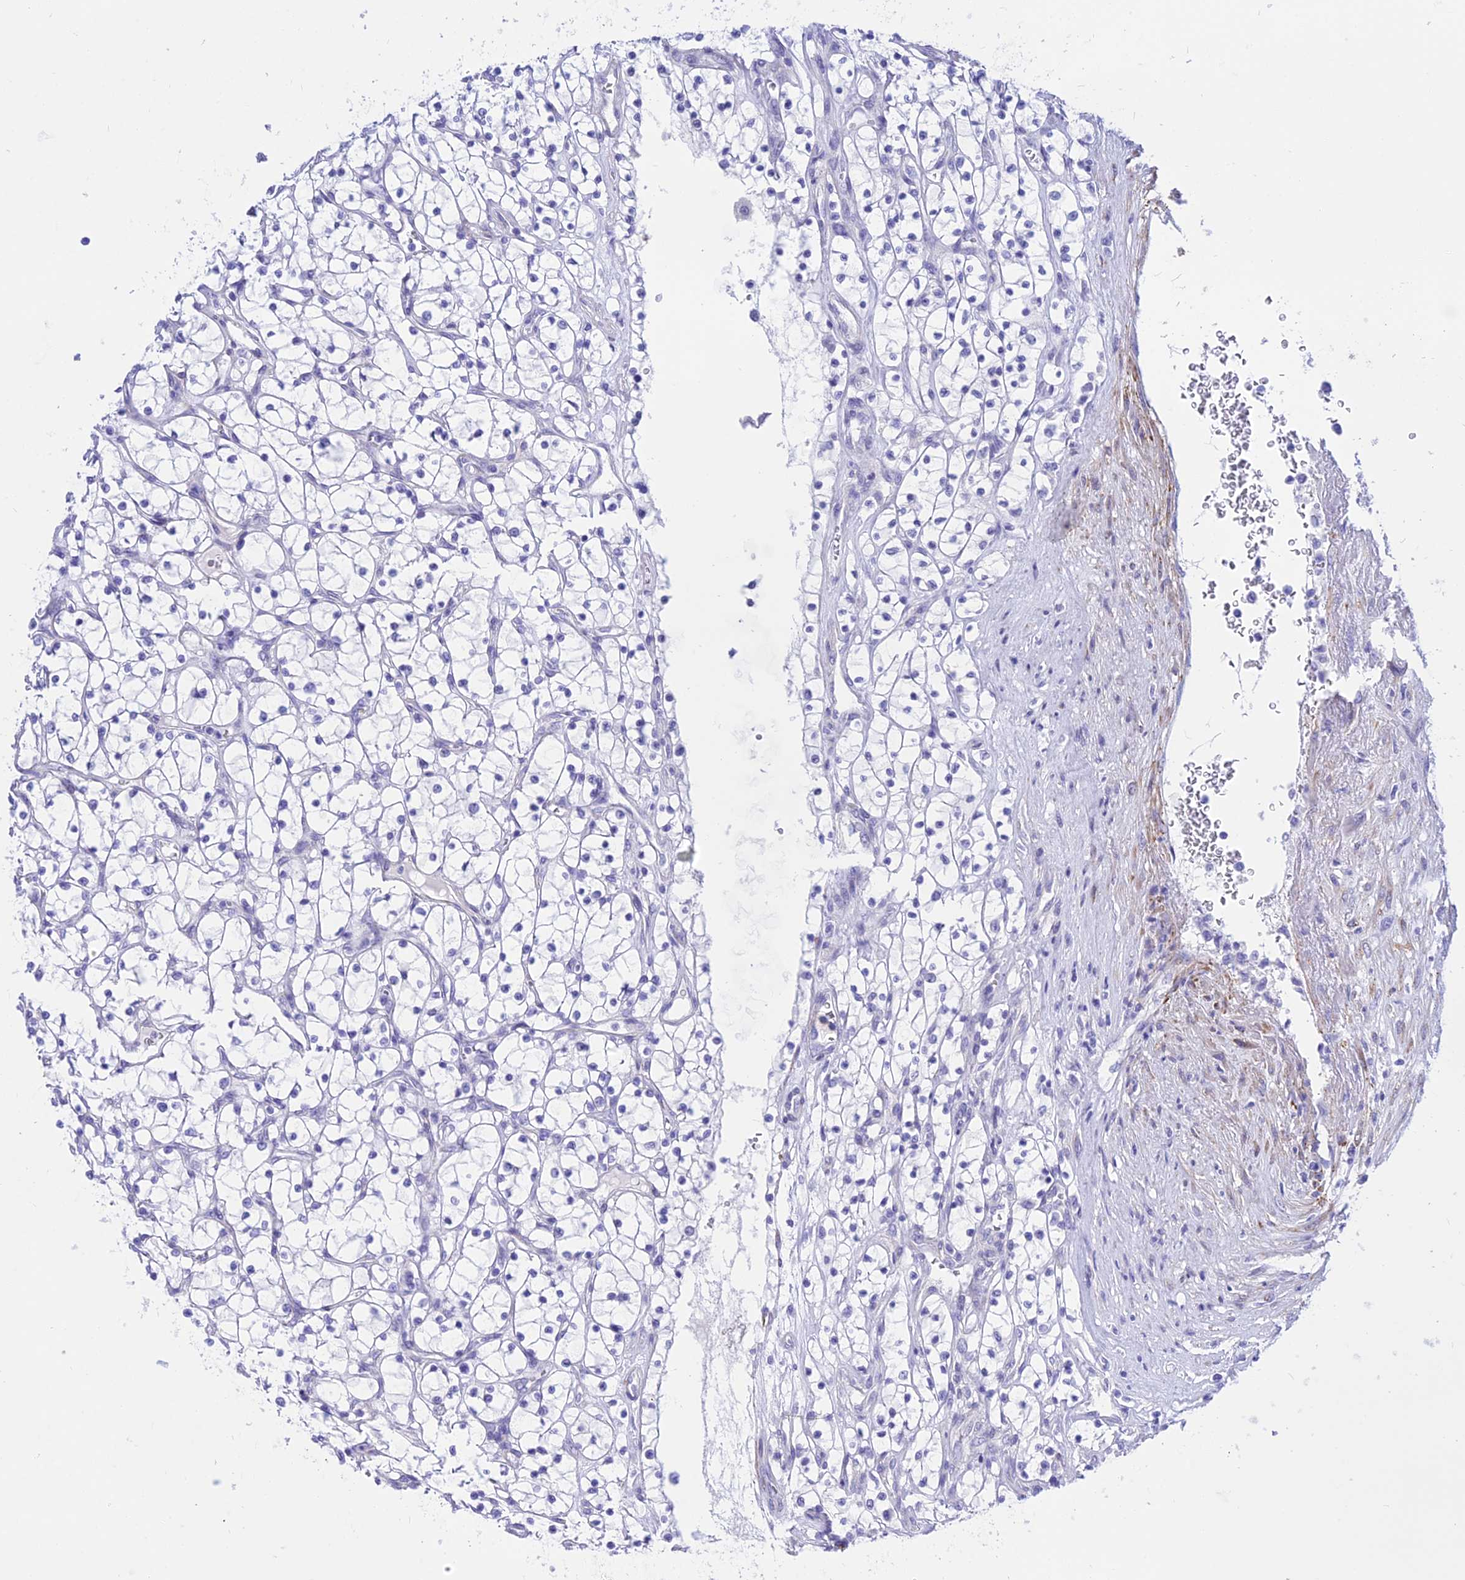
{"staining": {"intensity": "negative", "quantity": "none", "location": "none"}, "tissue": "renal cancer", "cell_type": "Tumor cells", "image_type": "cancer", "snomed": [{"axis": "morphology", "description": "Adenocarcinoma, NOS"}, {"axis": "topography", "description": "Kidney"}], "caption": "DAB (3,3'-diaminobenzidine) immunohistochemical staining of renal adenocarcinoma exhibits no significant staining in tumor cells.", "gene": "DEFB107A", "patient": {"sex": "female", "age": 69}}